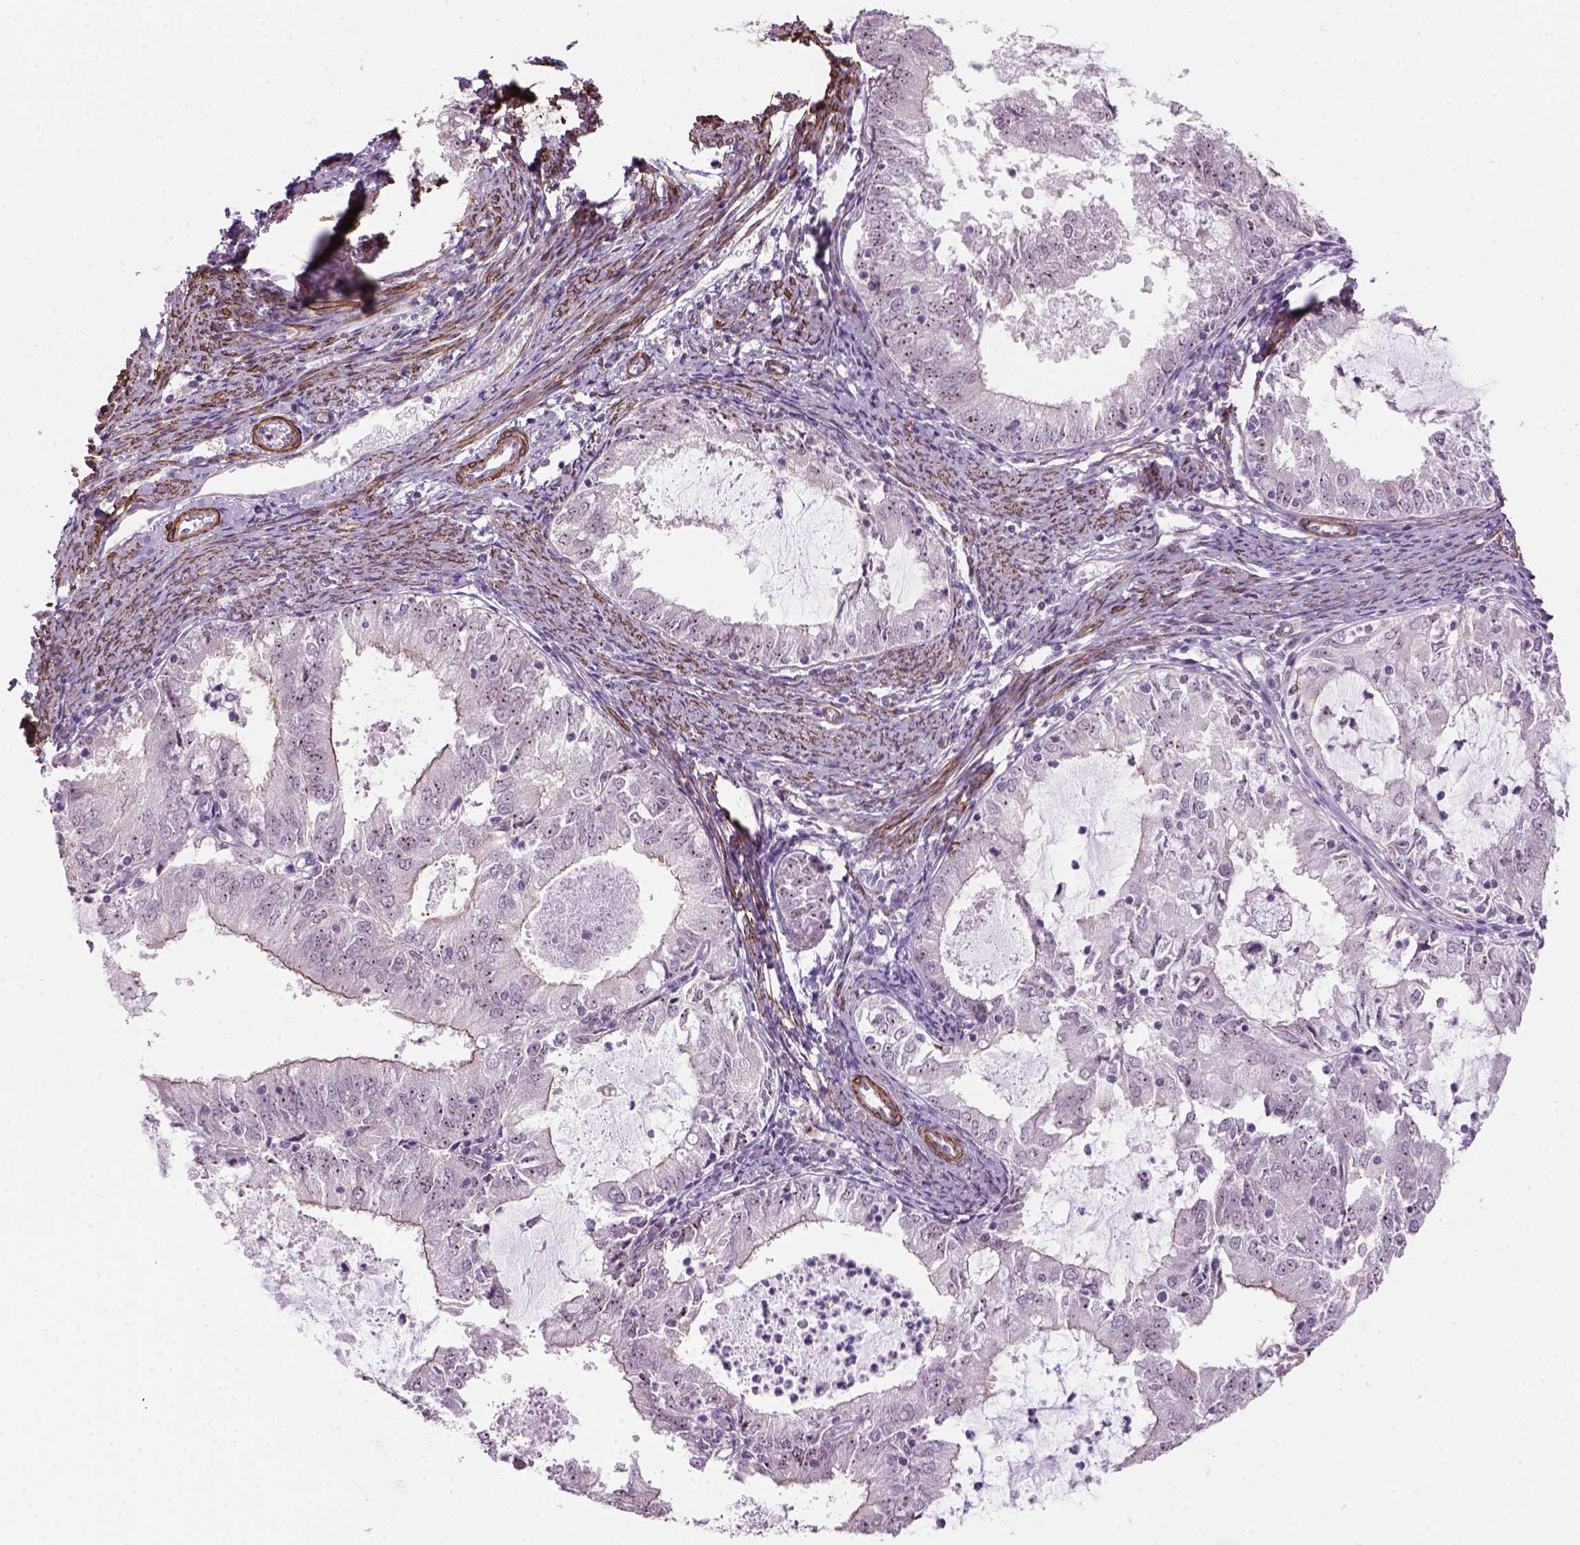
{"staining": {"intensity": "moderate", "quantity": ">75%", "location": "nuclear"}, "tissue": "endometrial cancer", "cell_type": "Tumor cells", "image_type": "cancer", "snomed": [{"axis": "morphology", "description": "Adenocarcinoma, NOS"}, {"axis": "topography", "description": "Endometrium"}], "caption": "The photomicrograph shows staining of endometrial cancer (adenocarcinoma), revealing moderate nuclear protein positivity (brown color) within tumor cells.", "gene": "RRS1", "patient": {"sex": "female", "age": 57}}